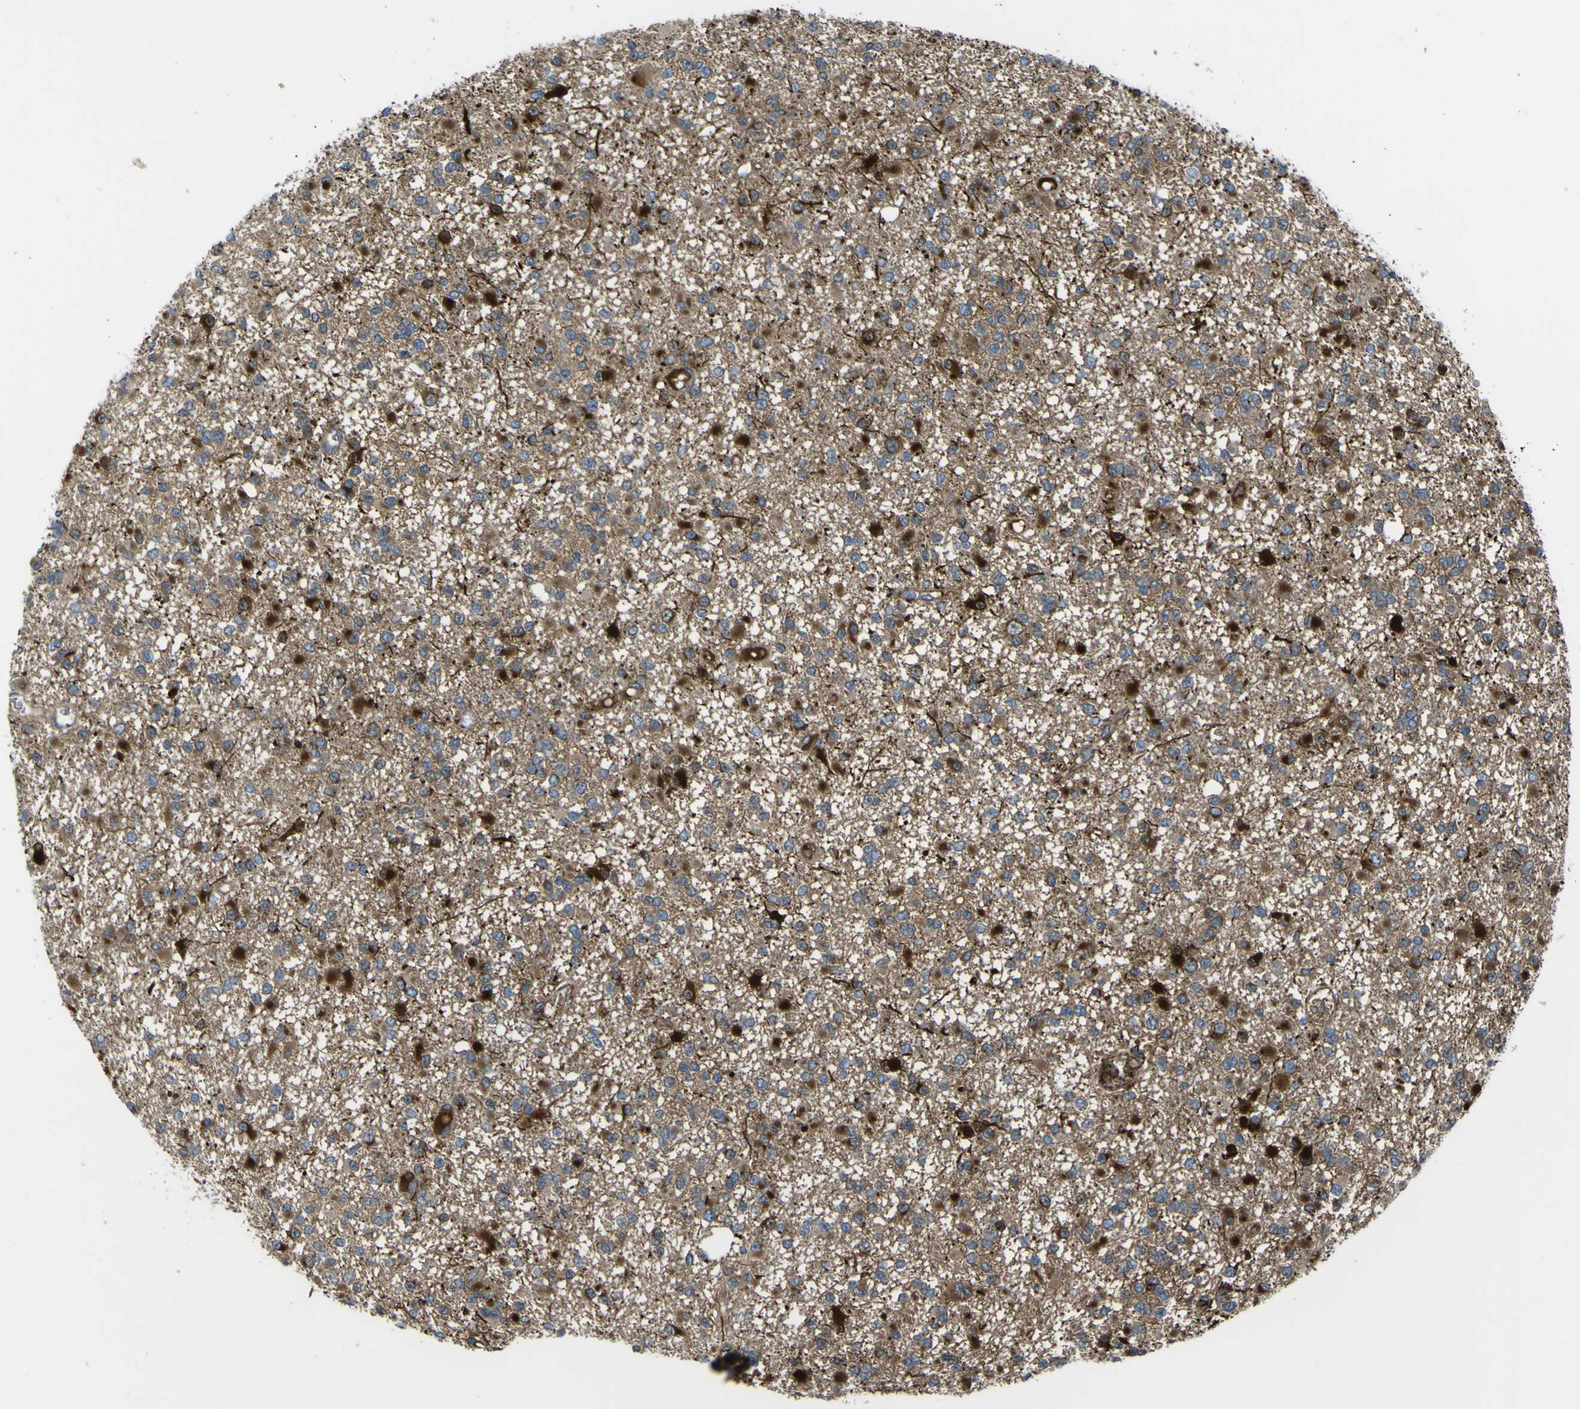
{"staining": {"intensity": "strong", "quantity": "25%-75%", "location": "cytoplasmic/membranous"}, "tissue": "glioma", "cell_type": "Tumor cells", "image_type": "cancer", "snomed": [{"axis": "morphology", "description": "Glioma, malignant, Low grade"}, {"axis": "topography", "description": "Brain"}], "caption": "Immunohistochemical staining of glioma shows strong cytoplasmic/membranous protein expression in about 25%-75% of tumor cells. (Brightfield microscopy of DAB IHC at high magnification).", "gene": "CST3", "patient": {"sex": "female", "age": 22}}